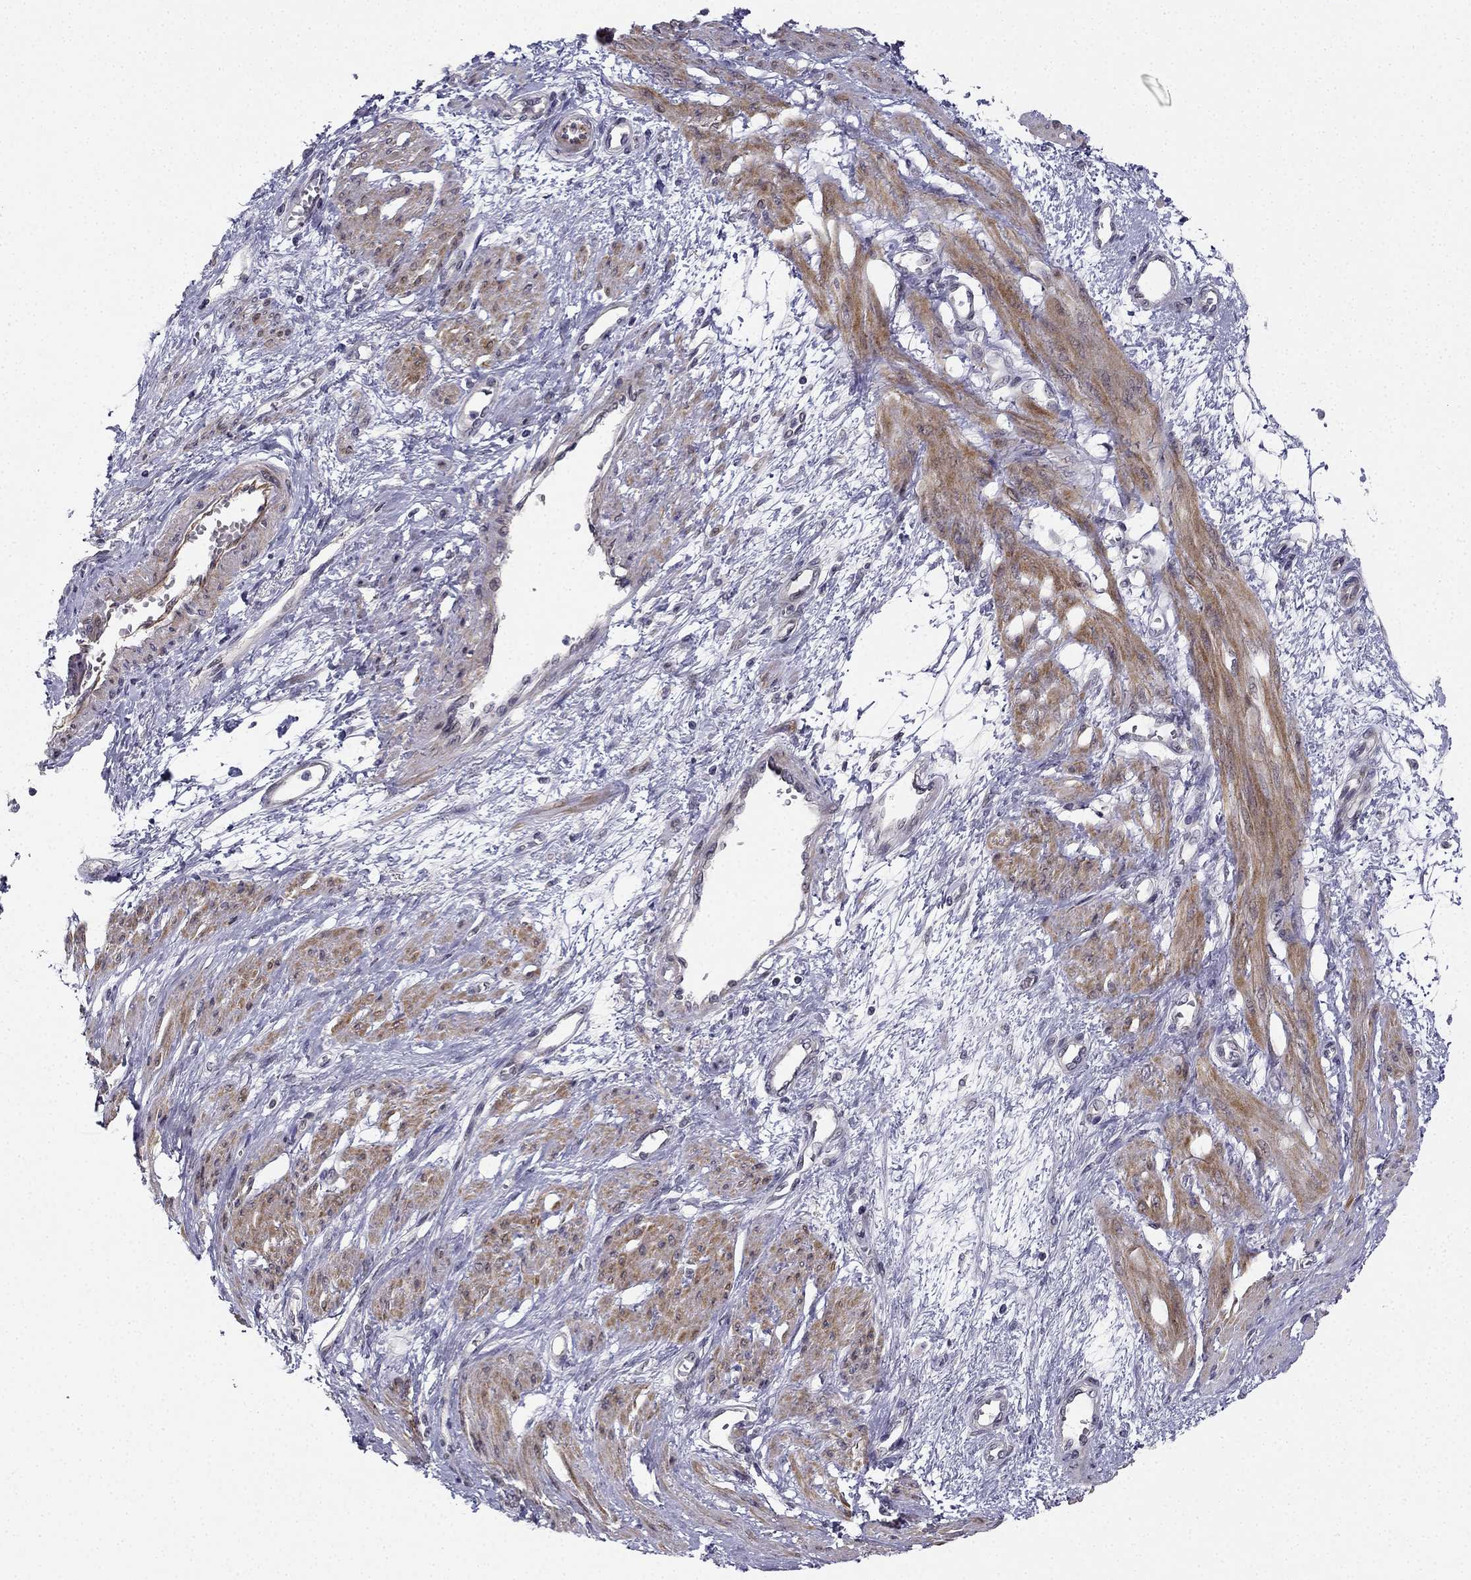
{"staining": {"intensity": "moderate", "quantity": "25%-75%", "location": "cytoplasmic/membranous"}, "tissue": "smooth muscle", "cell_type": "Smooth muscle cells", "image_type": "normal", "snomed": [{"axis": "morphology", "description": "Normal tissue, NOS"}, {"axis": "topography", "description": "Smooth muscle"}, {"axis": "topography", "description": "Uterus"}], "caption": "IHC of normal smooth muscle demonstrates medium levels of moderate cytoplasmic/membranous expression in about 25%-75% of smooth muscle cells. (IHC, brightfield microscopy, high magnification).", "gene": "CHST8", "patient": {"sex": "female", "age": 39}}